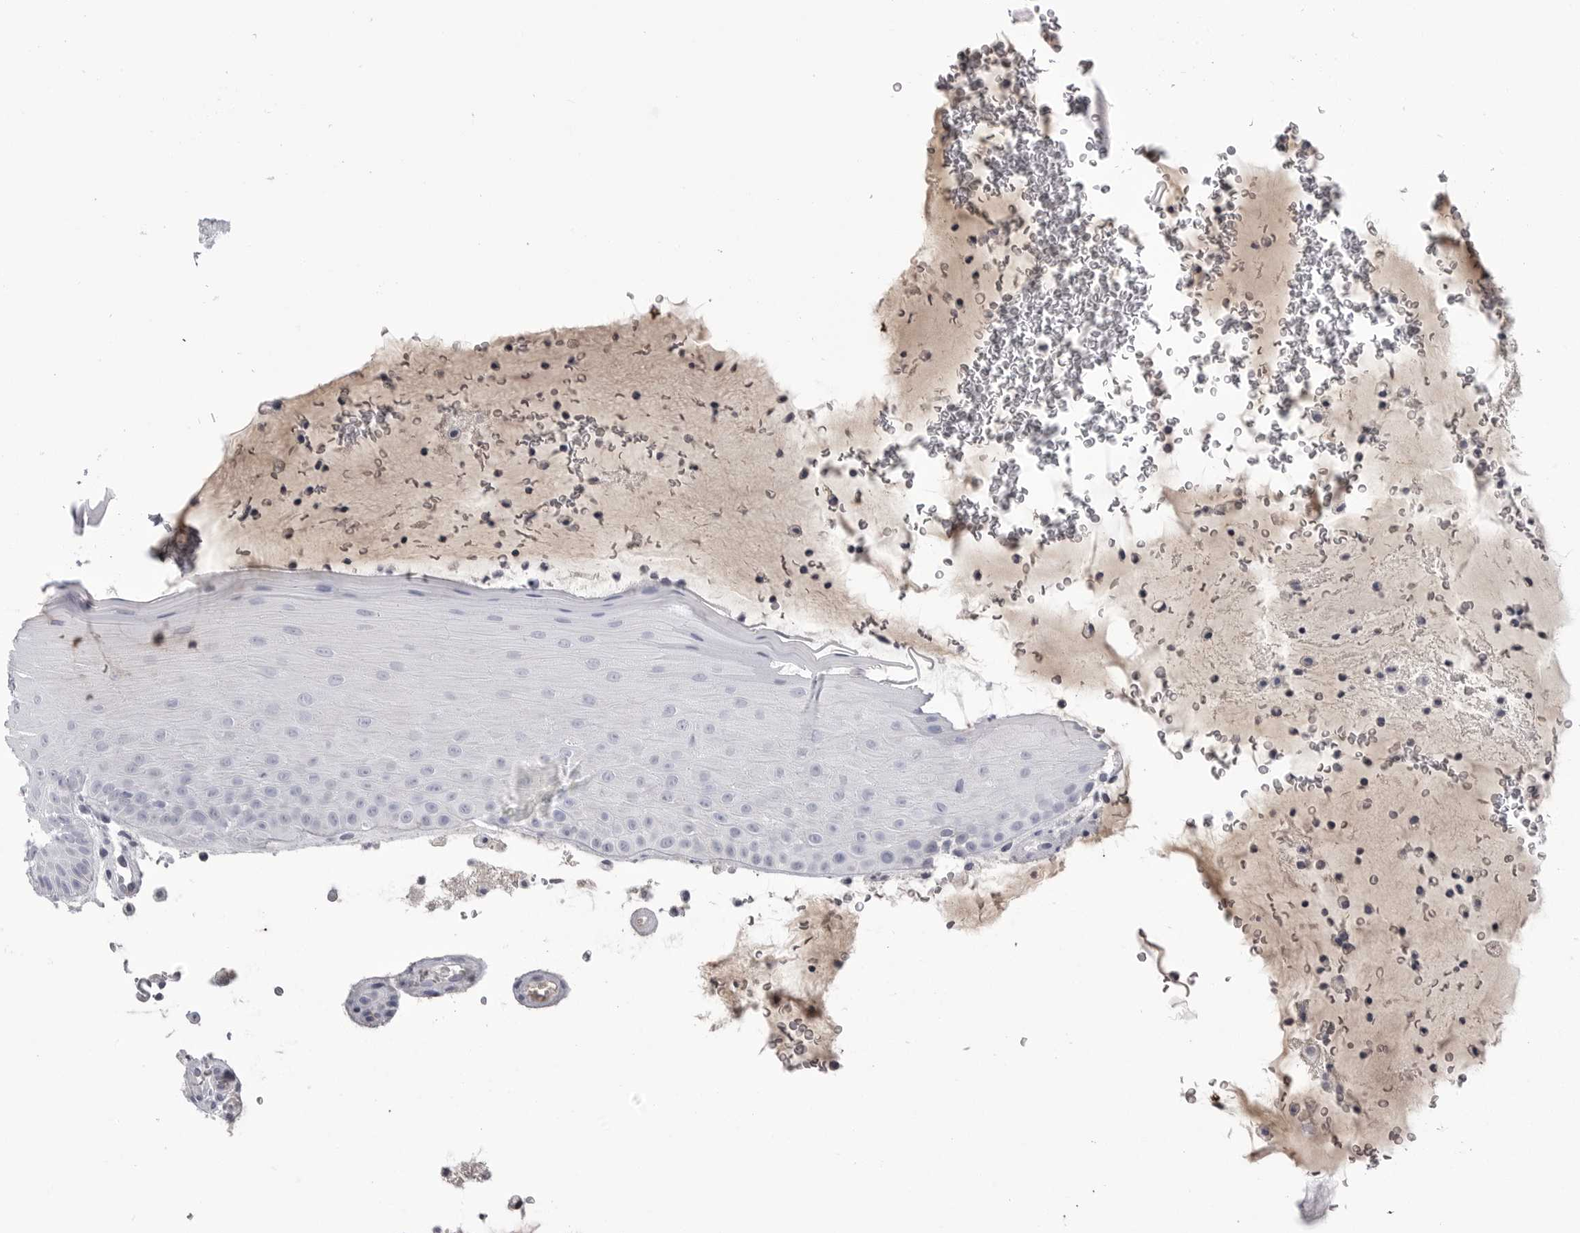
{"staining": {"intensity": "negative", "quantity": "none", "location": "none"}, "tissue": "oral mucosa", "cell_type": "Squamous epithelial cells", "image_type": "normal", "snomed": [{"axis": "morphology", "description": "Normal tissue, NOS"}, {"axis": "topography", "description": "Oral tissue"}], "caption": "This is a histopathology image of immunohistochemistry staining of benign oral mucosa, which shows no expression in squamous epithelial cells.", "gene": "FKBP2", "patient": {"sex": "male", "age": 13}}